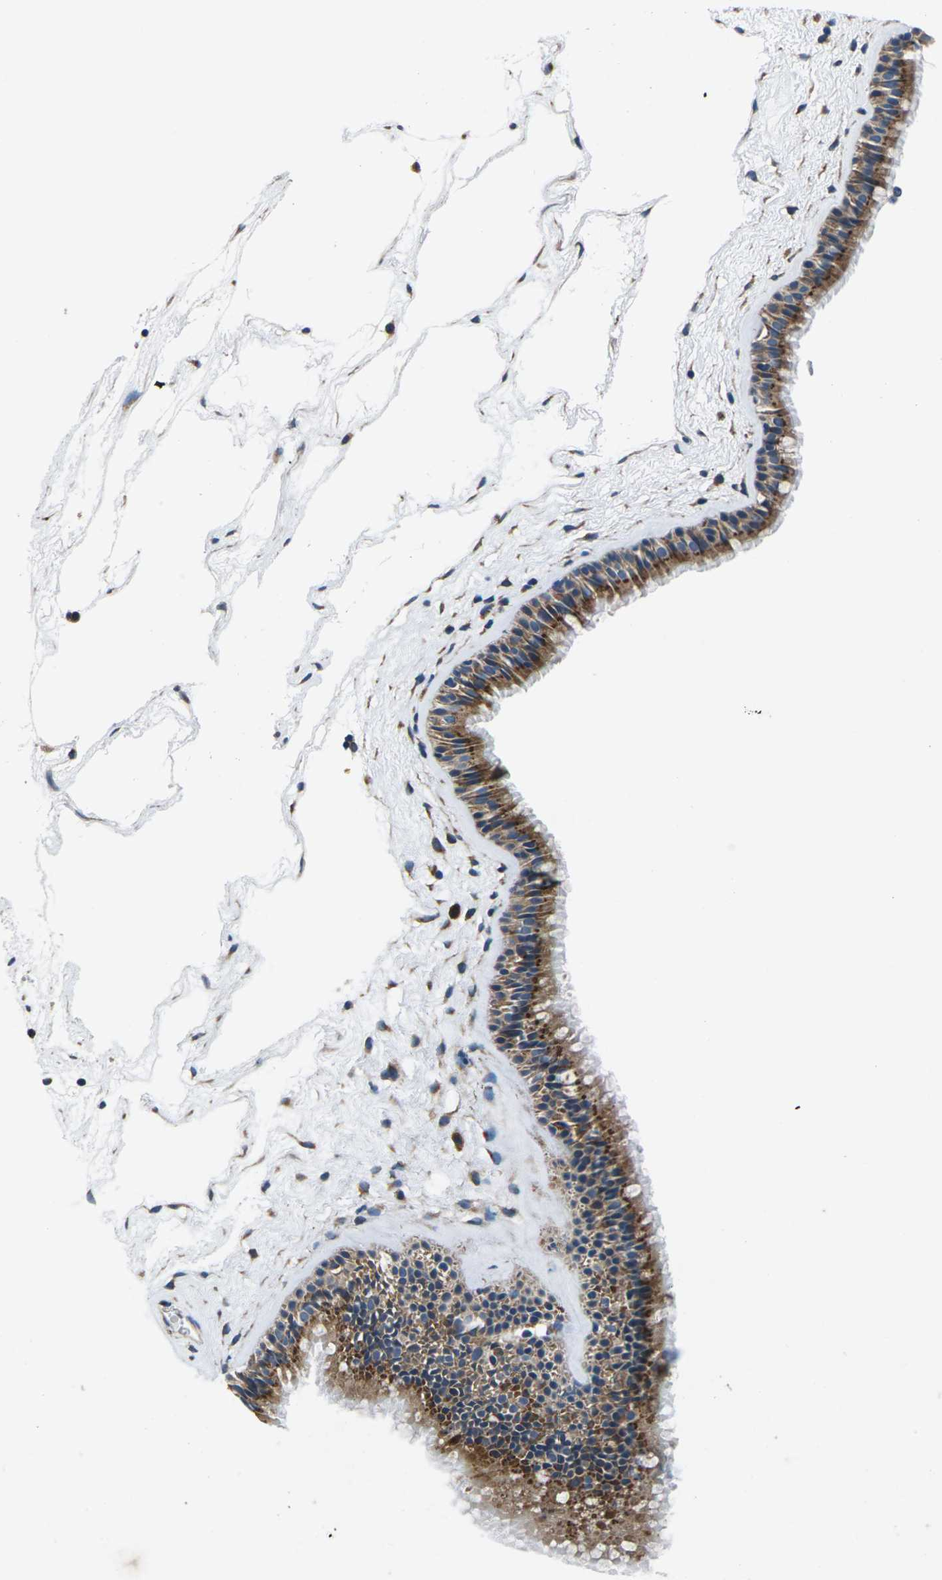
{"staining": {"intensity": "moderate", "quantity": ">75%", "location": "cytoplasmic/membranous"}, "tissue": "nasopharynx", "cell_type": "Respiratory epithelial cells", "image_type": "normal", "snomed": [{"axis": "morphology", "description": "Normal tissue, NOS"}, {"axis": "morphology", "description": "Inflammation, NOS"}, {"axis": "topography", "description": "Nasopharynx"}], "caption": "A micrograph showing moderate cytoplasmic/membranous staining in approximately >75% of respiratory epithelial cells in benign nasopharynx, as visualized by brown immunohistochemical staining.", "gene": "GABRP", "patient": {"sex": "male", "age": 48}}